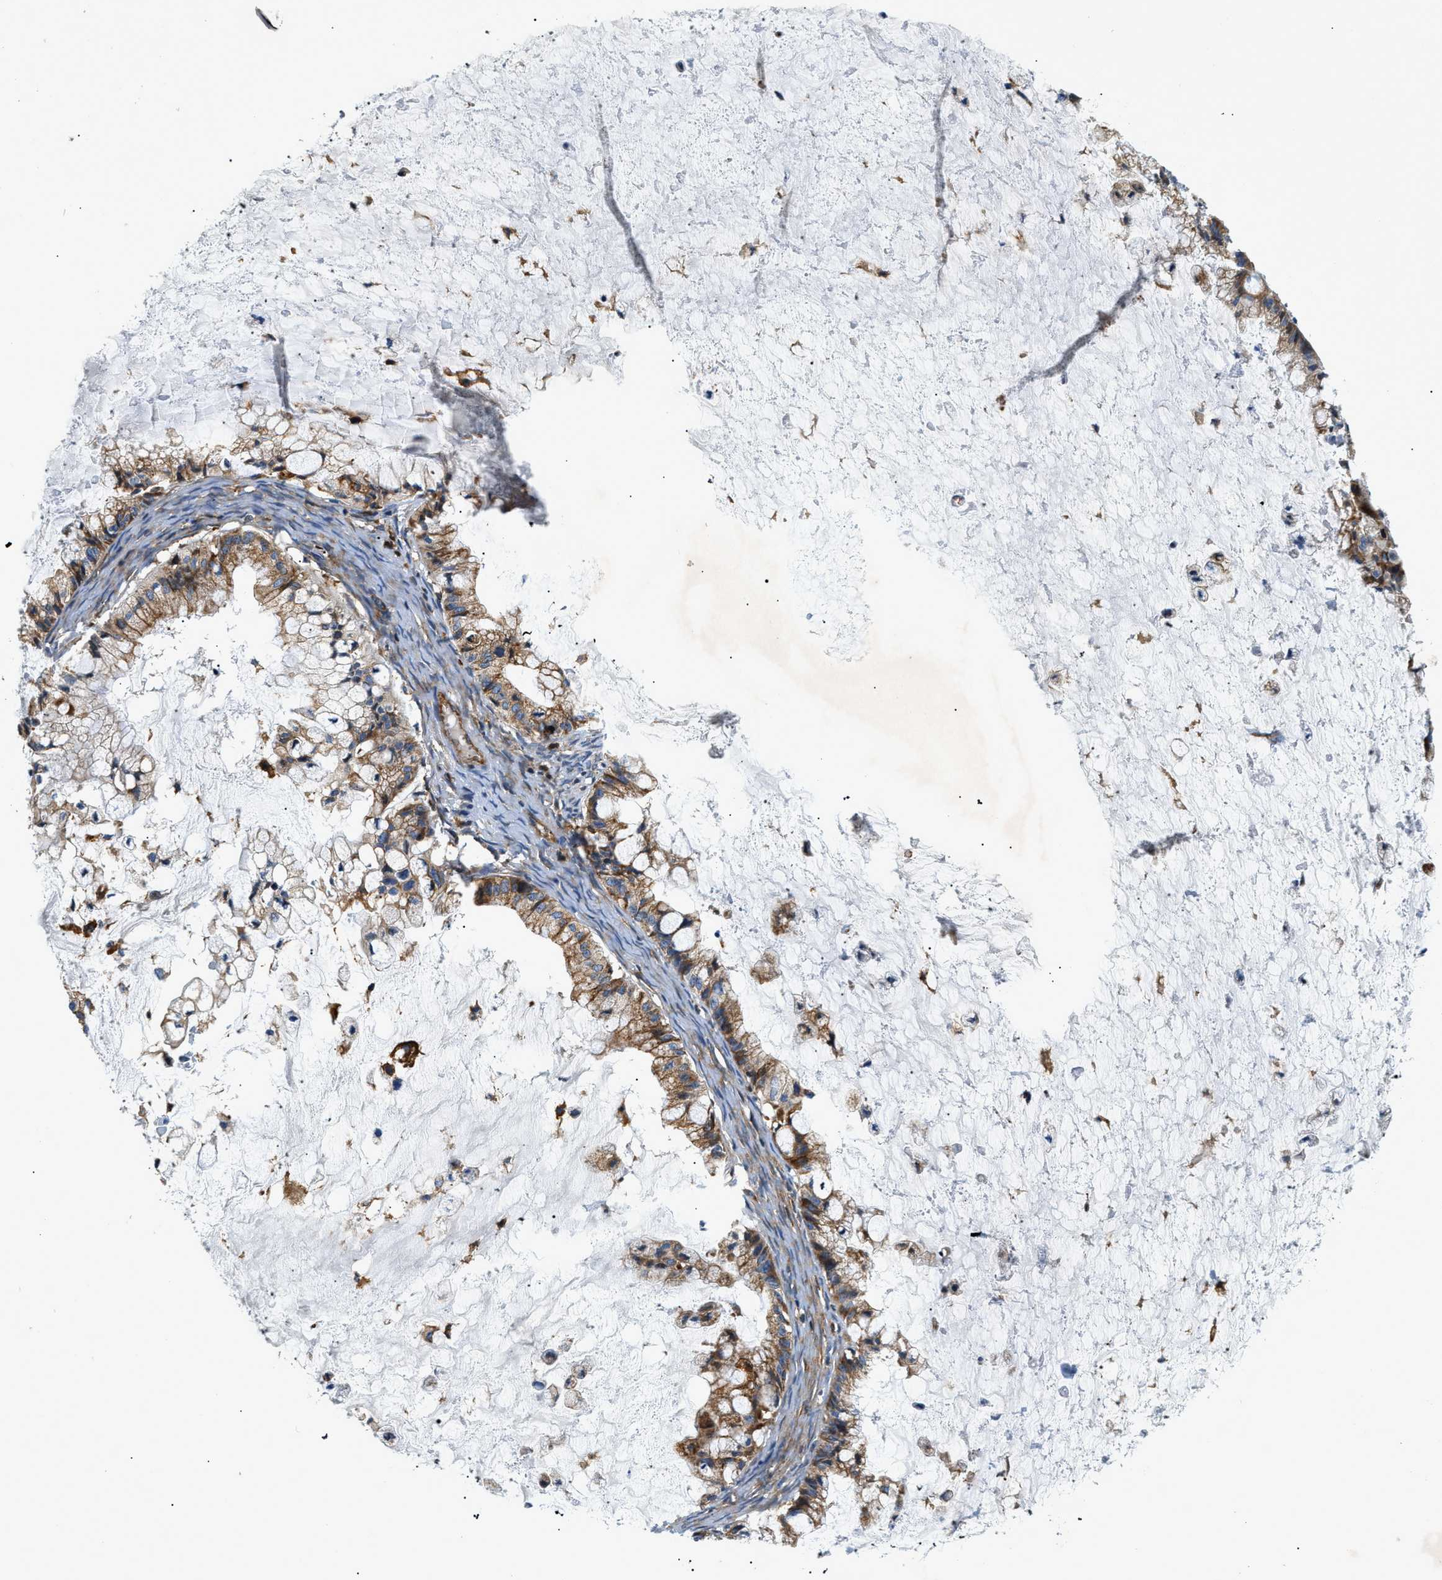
{"staining": {"intensity": "moderate", "quantity": ">75%", "location": "cytoplasmic/membranous"}, "tissue": "ovarian cancer", "cell_type": "Tumor cells", "image_type": "cancer", "snomed": [{"axis": "morphology", "description": "Cystadenocarcinoma, mucinous, NOS"}, {"axis": "topography", "description": "Ovary"}], "caption": "Protein staining of ovarian mucinous cystadenocarcinoma tissue reveals moderate cytoplasmic/membranous positivity in about >75% of tumor cells.", "gene": "DHODH", "patient": {"sex": "female", "age": 57}}